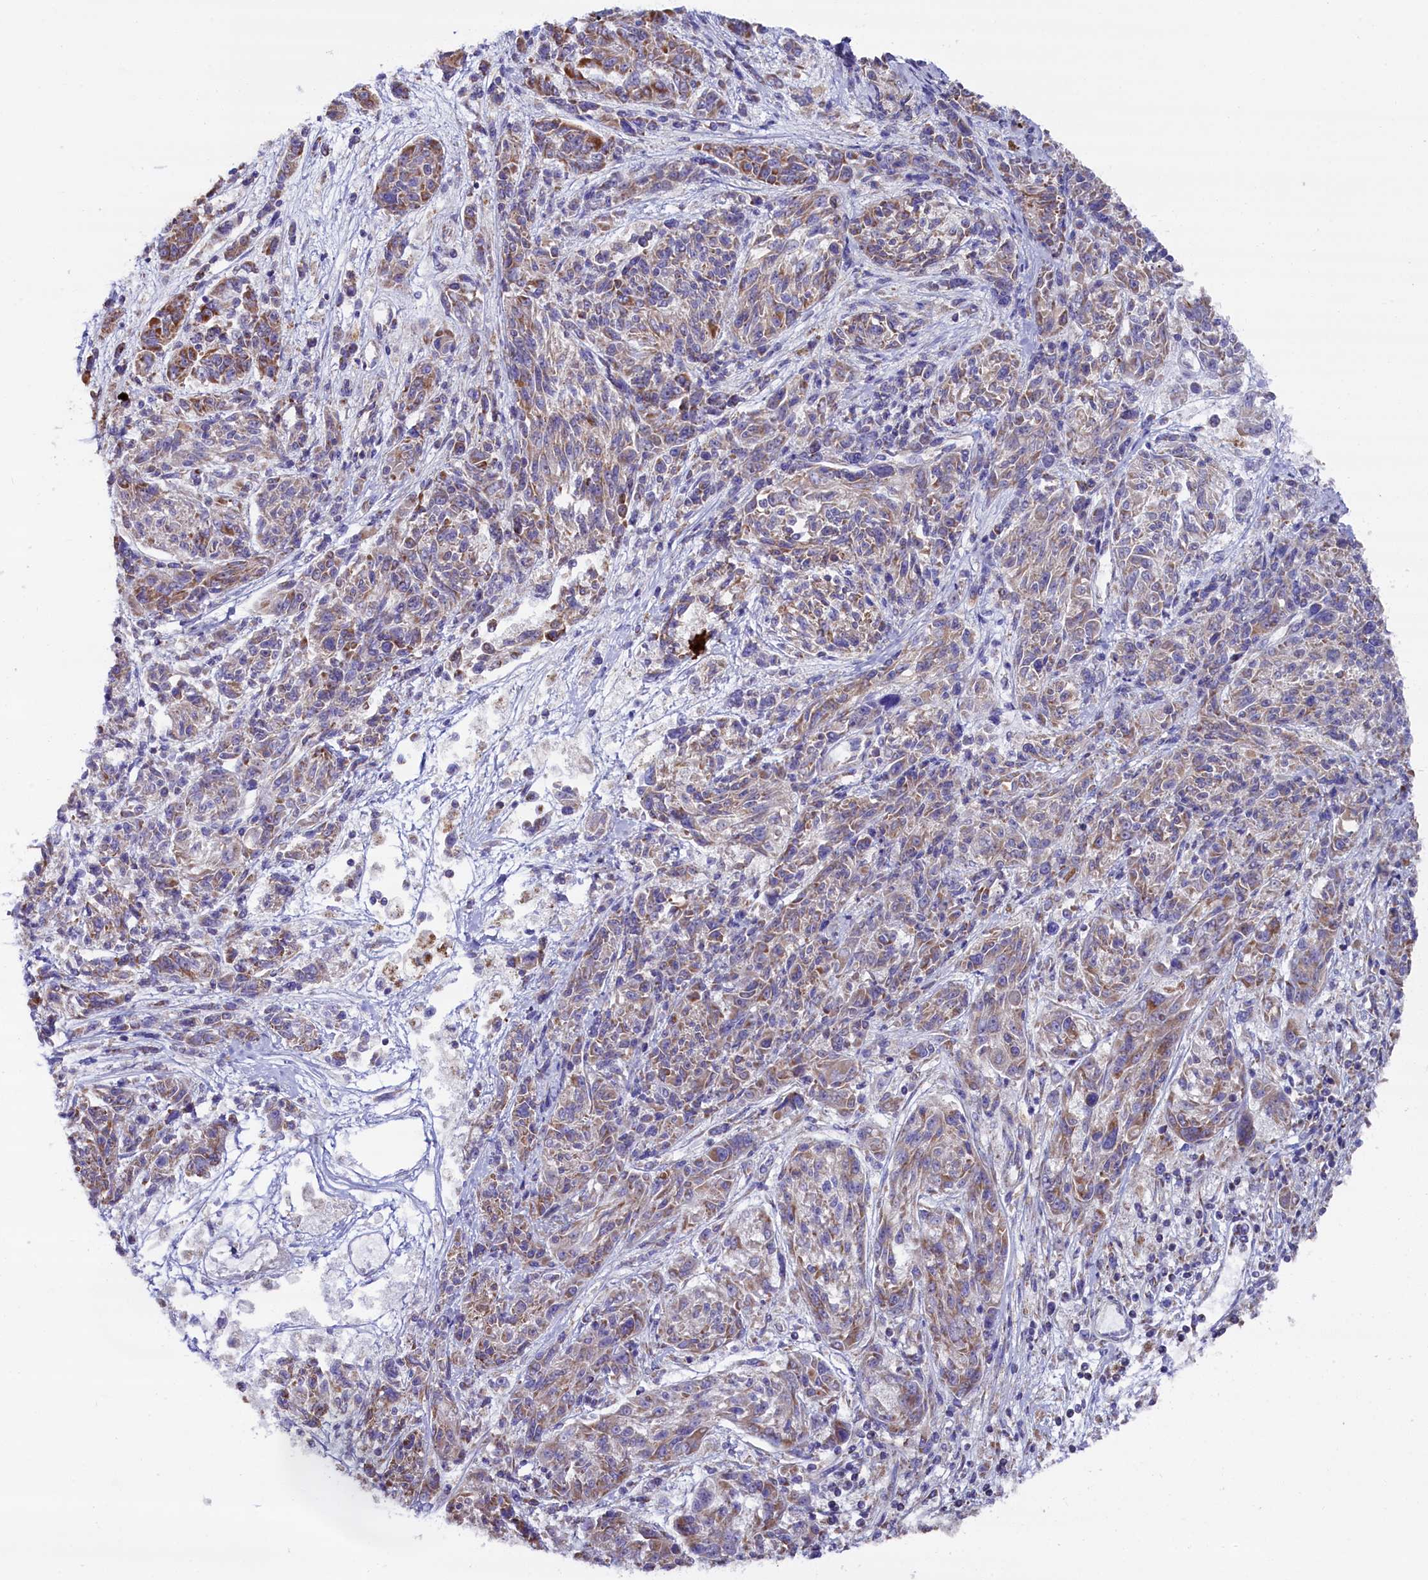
{"staining": {"intensity": "weak", "quantity": "25%-75%", "location": "cytoplasmic/membranous"}, "tissue": "melanoma", "cell_type": "Tumor cells", "image_type": "cancer", "snomed": [{"axis": "morphology", "description": "Malignant melanoma, NOS"}, {"axis": "topography", "description": "Skin"}], "caption": "Immunohistochemistry (IHC) of malignant melanoma exhibits low levels of weak cytoplasmic/membranous positivity in about 25%-75% of tumor cells.", "gene": "ZSWIM1", "patient": {"sex": "male", "age": 53}}